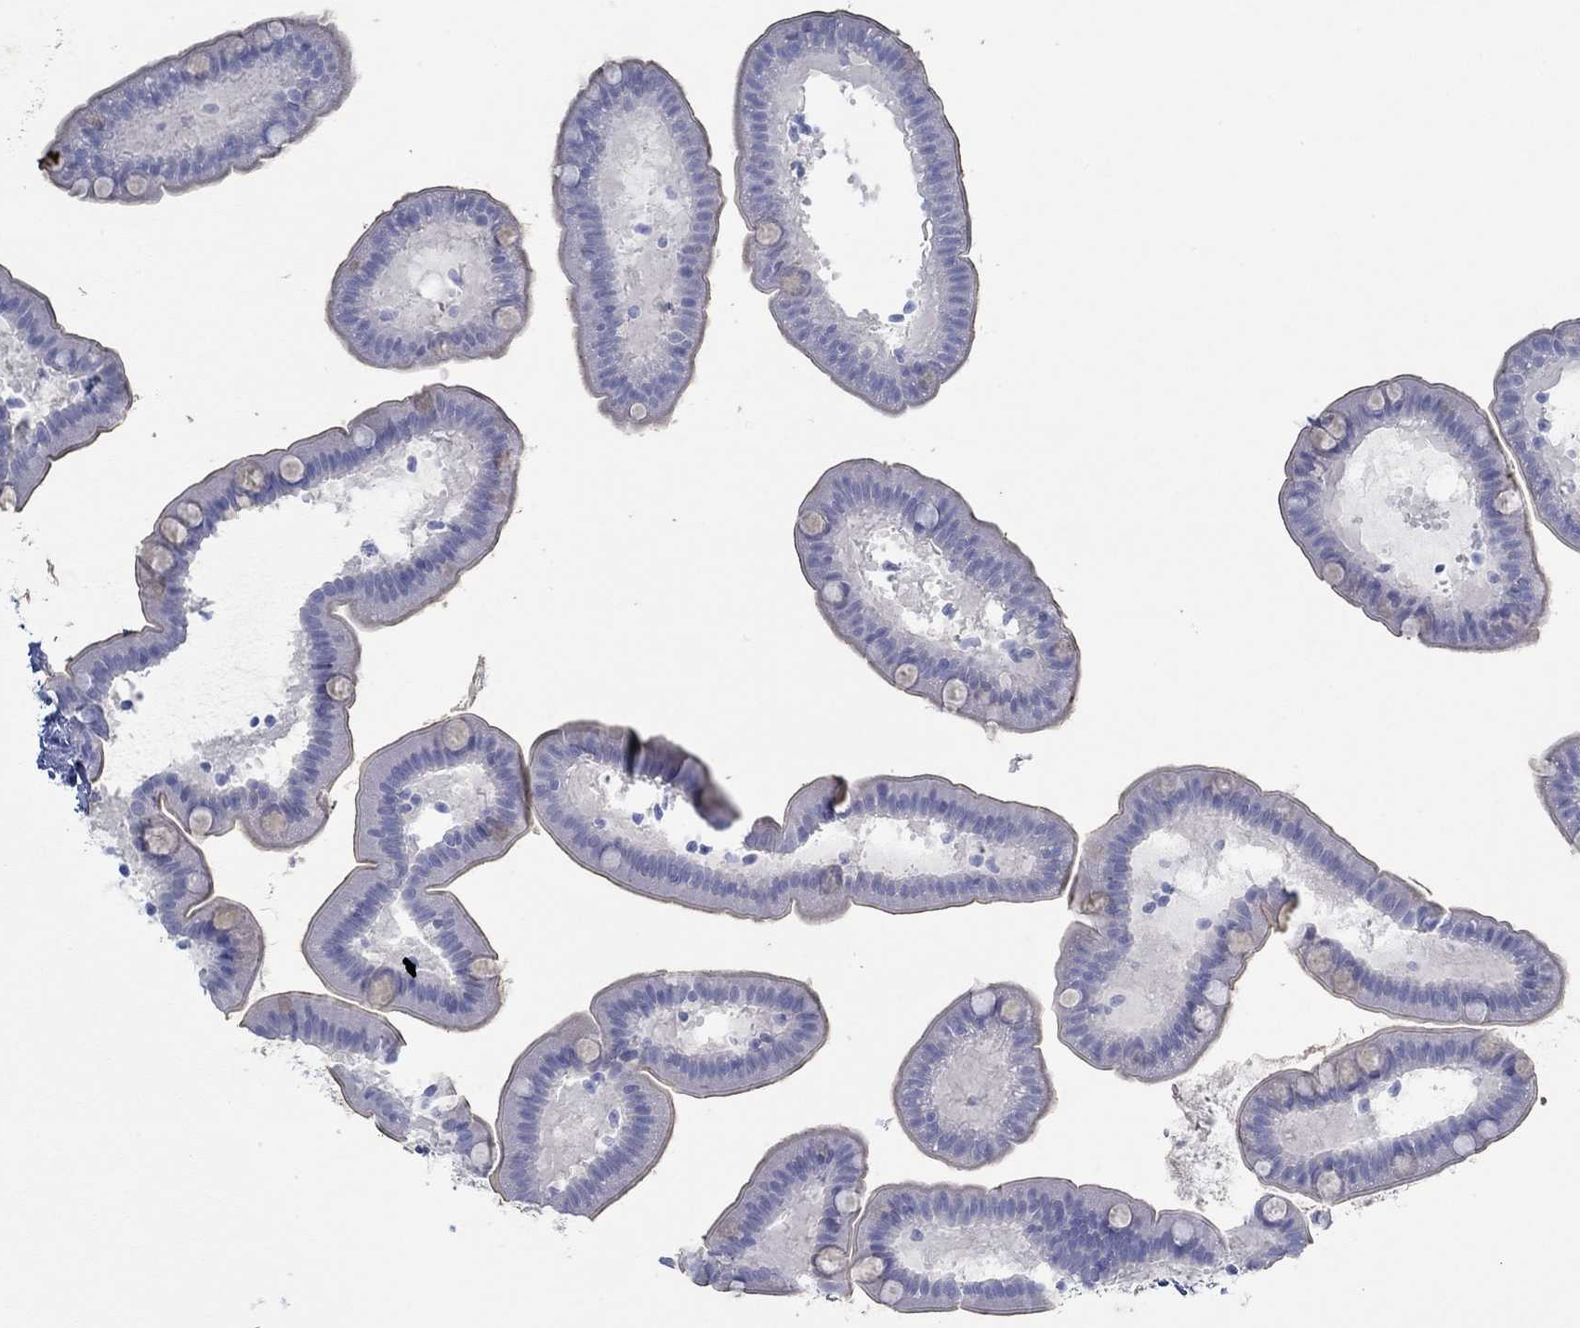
{"staining": {"intensity": "negative", "quantity": "none", "location": "none"}, "tissue": "small intestine", "cell_type": "Glandular cells", "image_type": "normal", "snomed": [{"axis": "morphology", "description": "Normal tissue, NOS"}, {"axis": "topography", "description": "Small intestine"}], "caption": "A micrograph of human small intestine is negative for staining in glandular cells. (Immunohistochemistry, brightfield microscopy, high magnification).", "gene": "PAX9", "patient": {"sex": "male", "age": 66}}